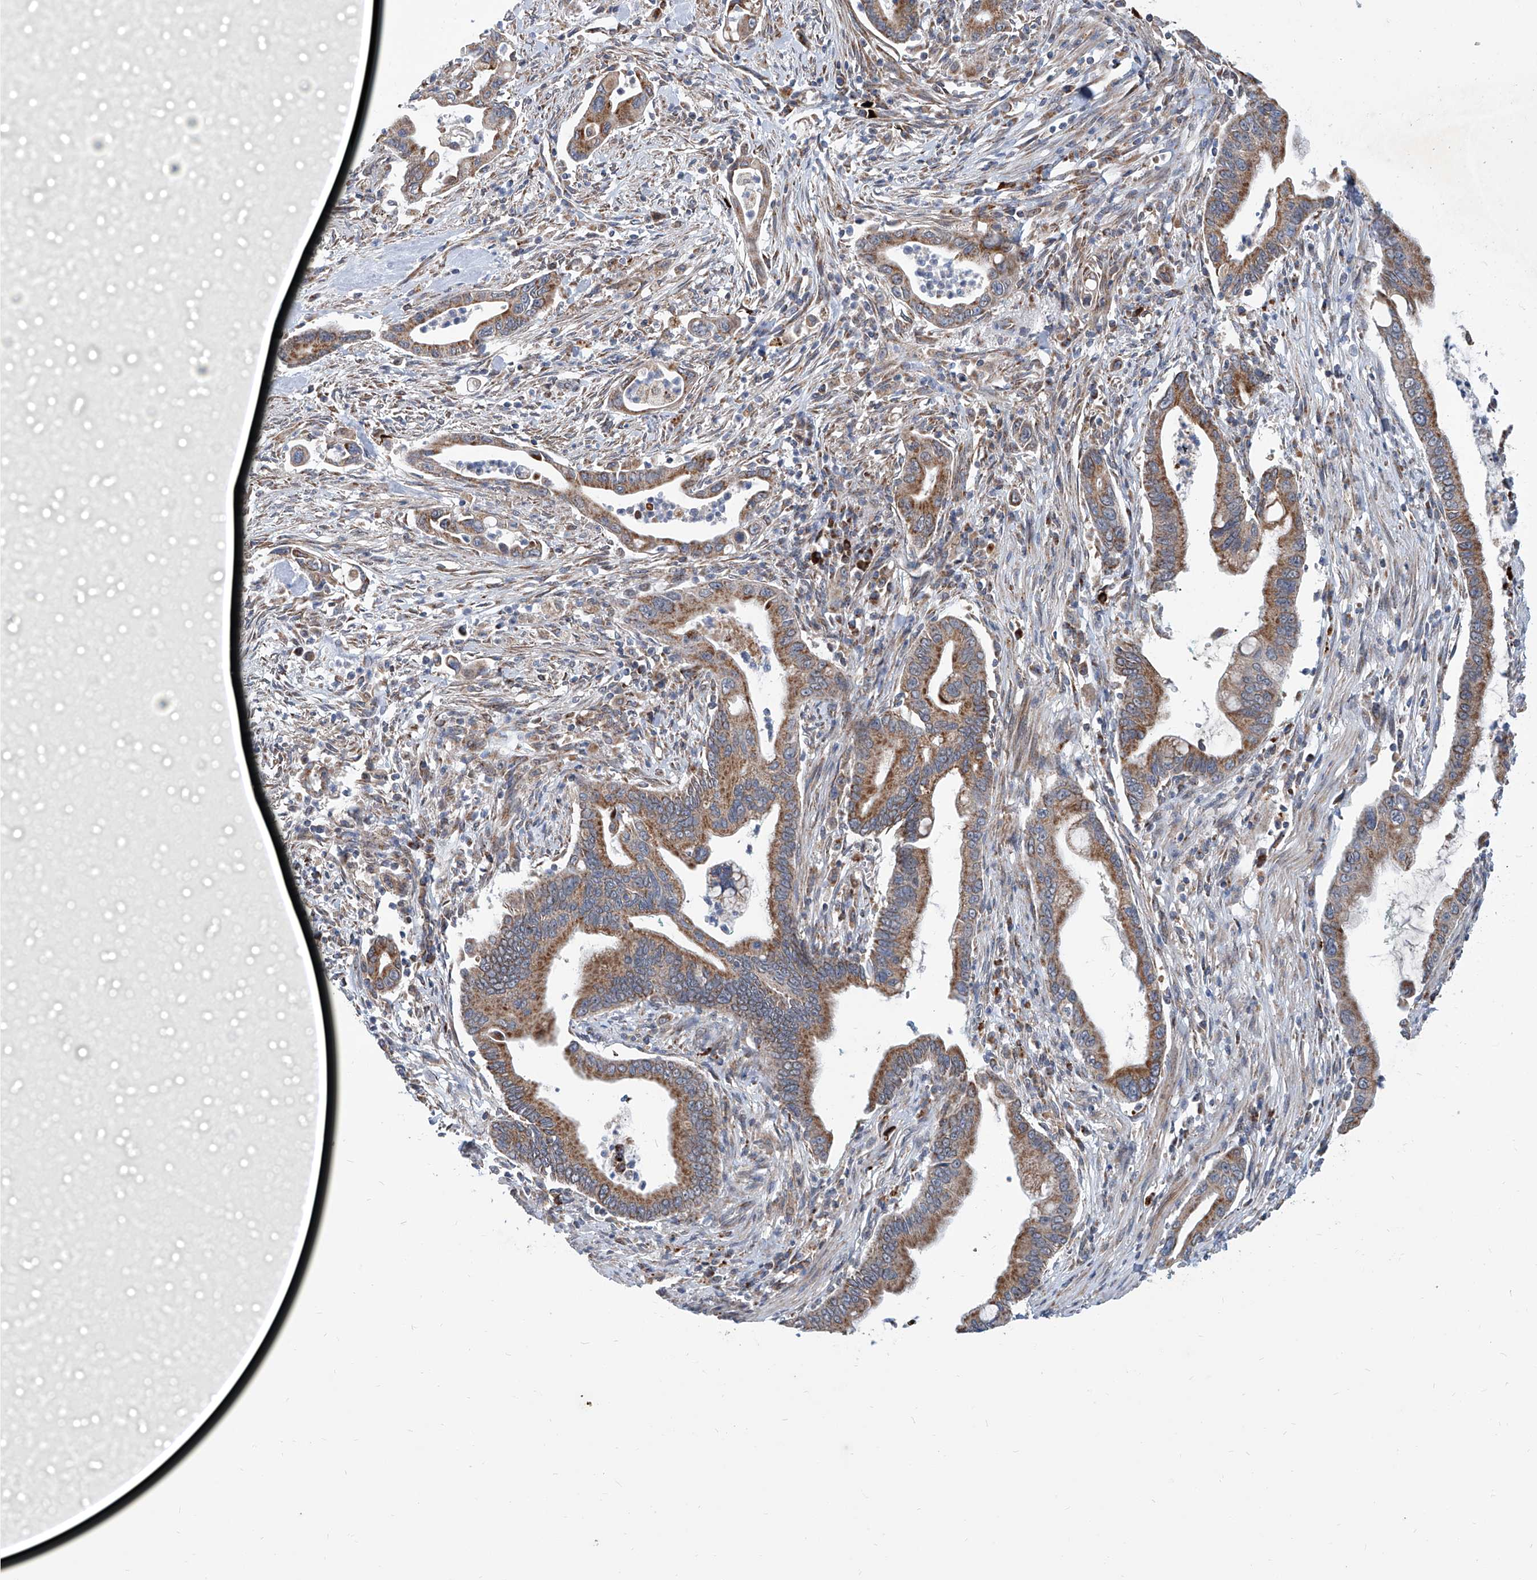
{"staining": {"intensity": "moderate", "quantity": ">75%", "location": "cytoplasmic/membranous"}, "tissue": "pancreatic cancer", "cell_type": "Tumor cells", "image_type": "cancer", "snomed": [{"axis": "morphology", "description": "Adenocarcinoma, NOS"}, {"axis": "topography", "description": "Pancreas"}], "caption": "Tumor cells reveal medium levels of moderate cytoplasmic/membranous expression in approximately >75% of cells in human pancreatic cancer (adenocarcinoma).", "gene": "USP48", "patient": {"sex": "male", "age": 78}}